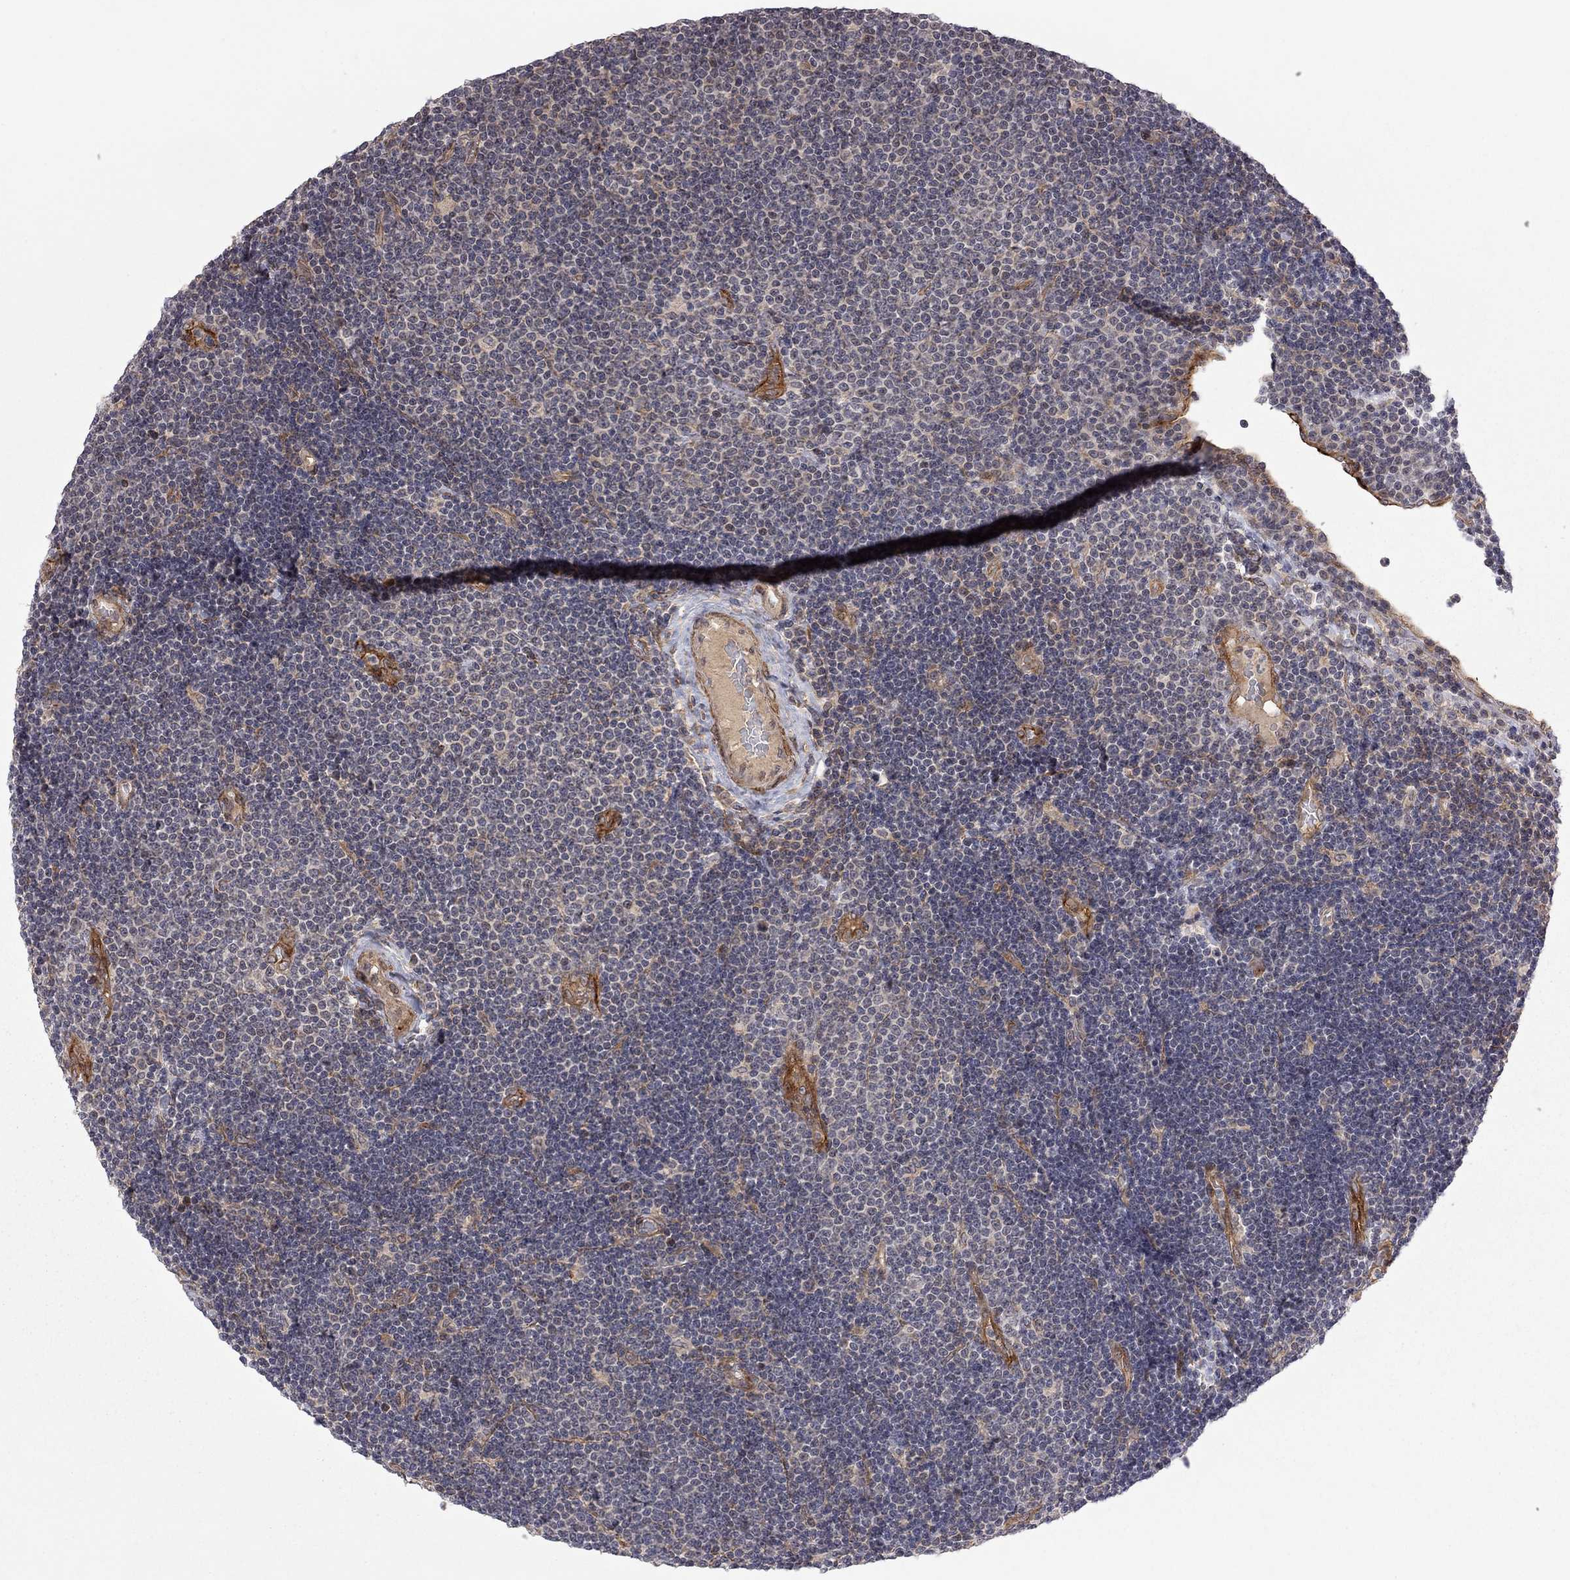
{"staining": {"intensity": "negative", "quantity": "none", "location": "none"}, "tissue": "lymphoma", "cell_type": "Tumor cells", "image_type": "cancer", "snomed": [{"axis": "morphology", "description": "Malignant lymphoma, non-Hodgkin's type, Low grade"}, {"axis": "topography", "description": "Brain"}], "caption": "This histopathology image is of malignant lymphoma, non-Hodgkin's type (low-grade) stained with immunohistochemistry to label a protein in brown with the nuclei are counter-stained blue. There is no expression in tumor cells.", "gene": "EXOC3L2", "patient": {"sex": "female", "age": 66}}